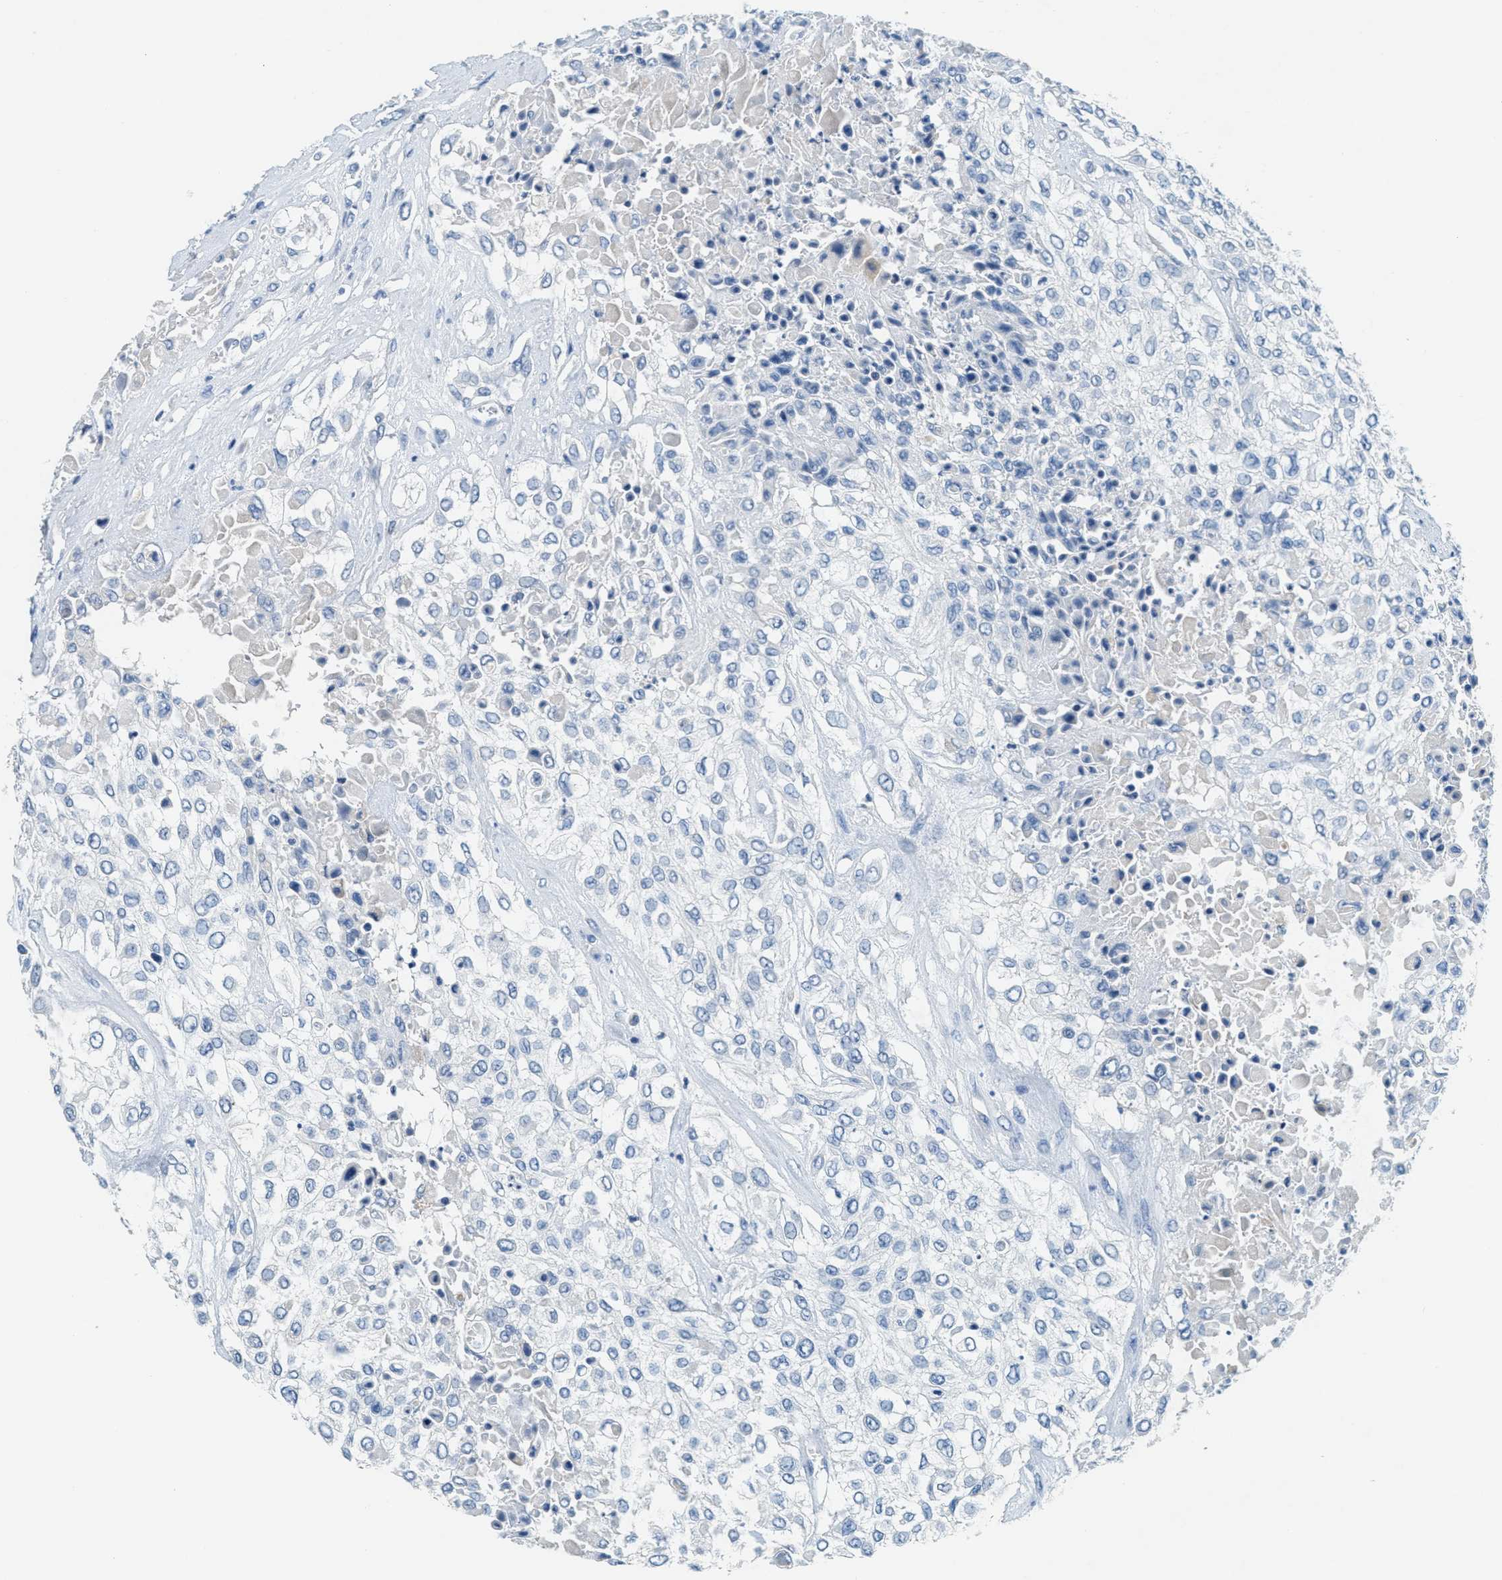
{"staining": {"intensity": "negative", "quantity": "none", "location": "none"}, "tissue": "urothelial cancer", "cell_type": "Tumor cells", "image_type": "cancer", "snomed": [{"axis": "morphology", "description": "Urothelial carcinoma, High grade"}, {"axis": "topography", "description": "Urinary bladder"}], "caption": "Tumor cells are negative for brown protein staining in high-grade urothelial carcinoma.", "gene": "A2M", "patient": {"sex": "male", "age": 57}}